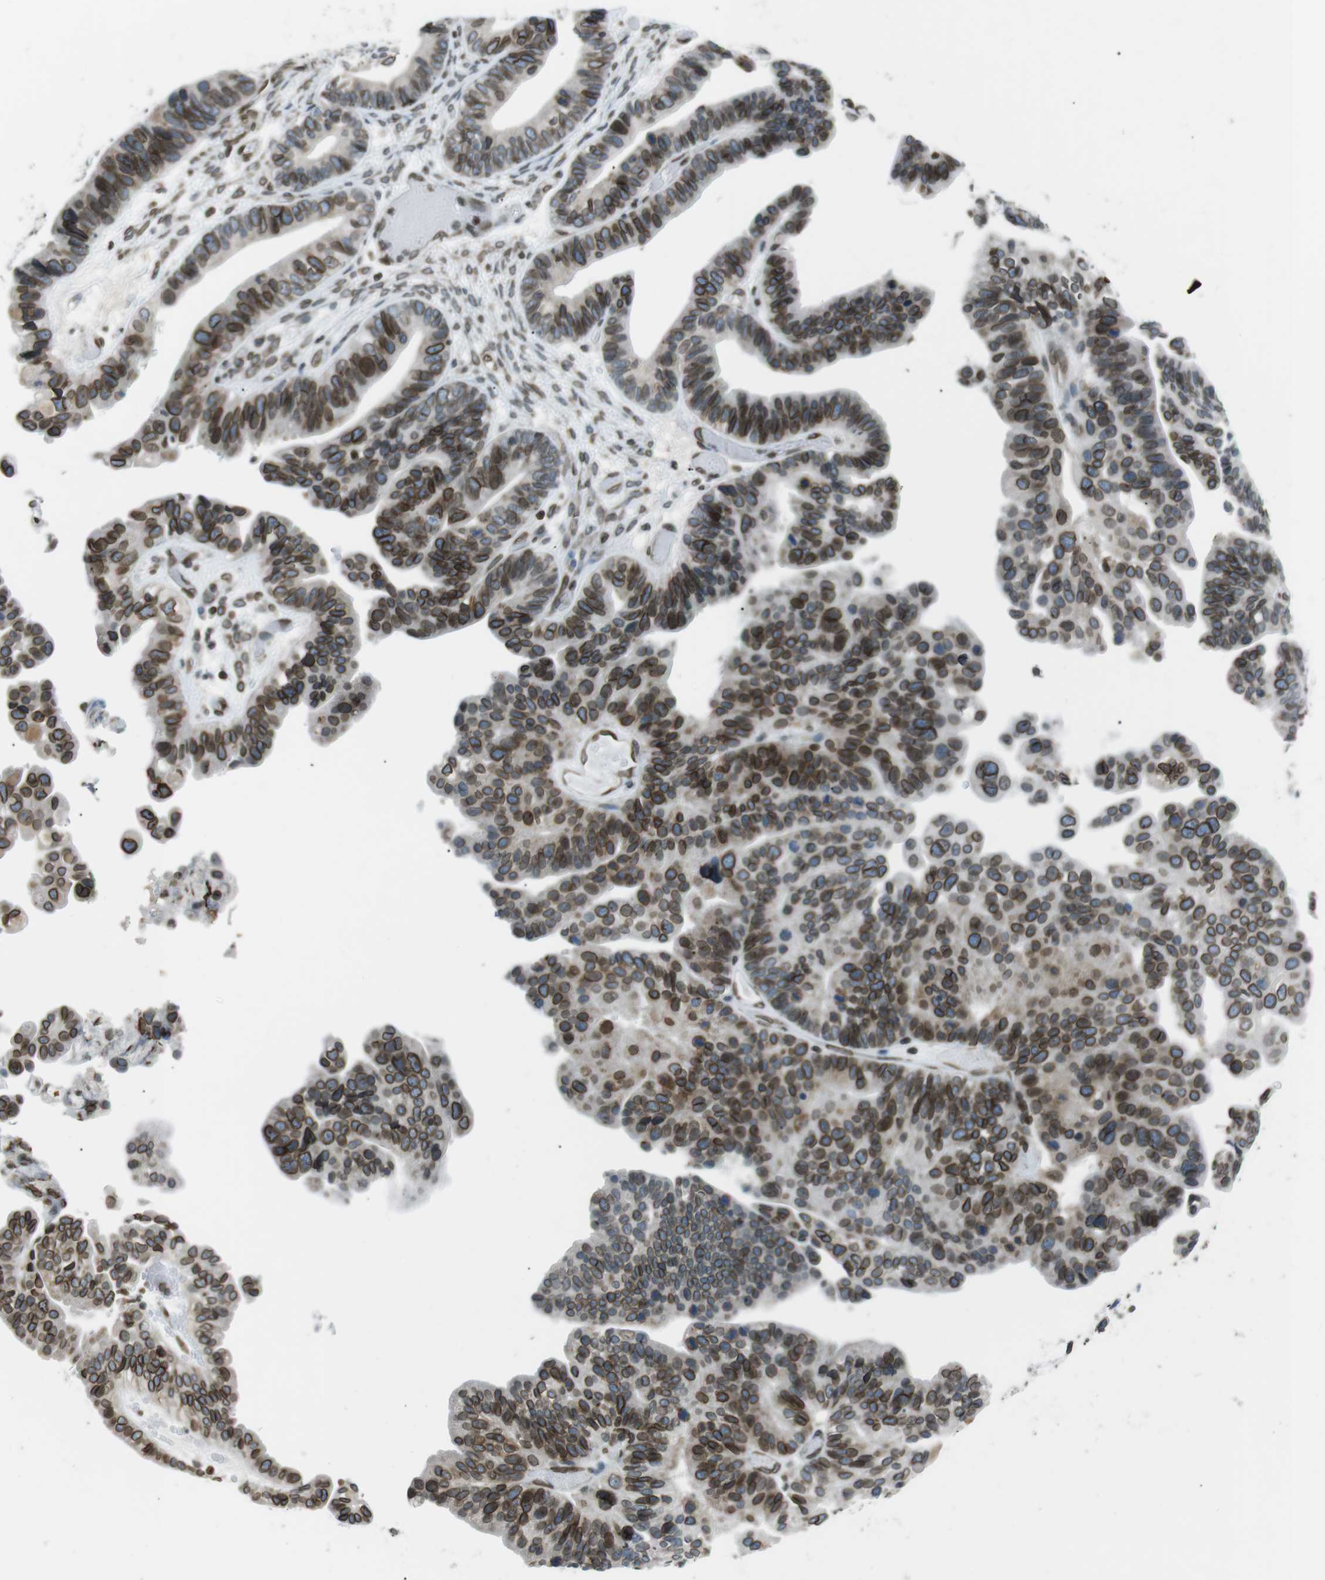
{"staining": {"intensity": "moderate", "quantity": ">75%", "location": "cytoplasmic/membranous,nuclear"}, "tissue": "ovarian cancer", "cell_type": "Tumor cells", "image_type": "cancer", "snomed": [{"axis": "morphology", "description": "Cystadenocarcinoma, serous, NOS"}, {"axis": "topography", "description": "Ovary"}], "caption": "Tumor cells demonstrate moderate cytoplasmic/membranous and nuclear positivity in approximately >75% of cells in ovarian cancer (serous cystadenocarcinoma). (DAB (3,3'-diaminobenzidine) = brown stain, brightfield microscopy at high magnification).", "gene": "TMX4", "patient": {"sex": "female", "age": 56}}